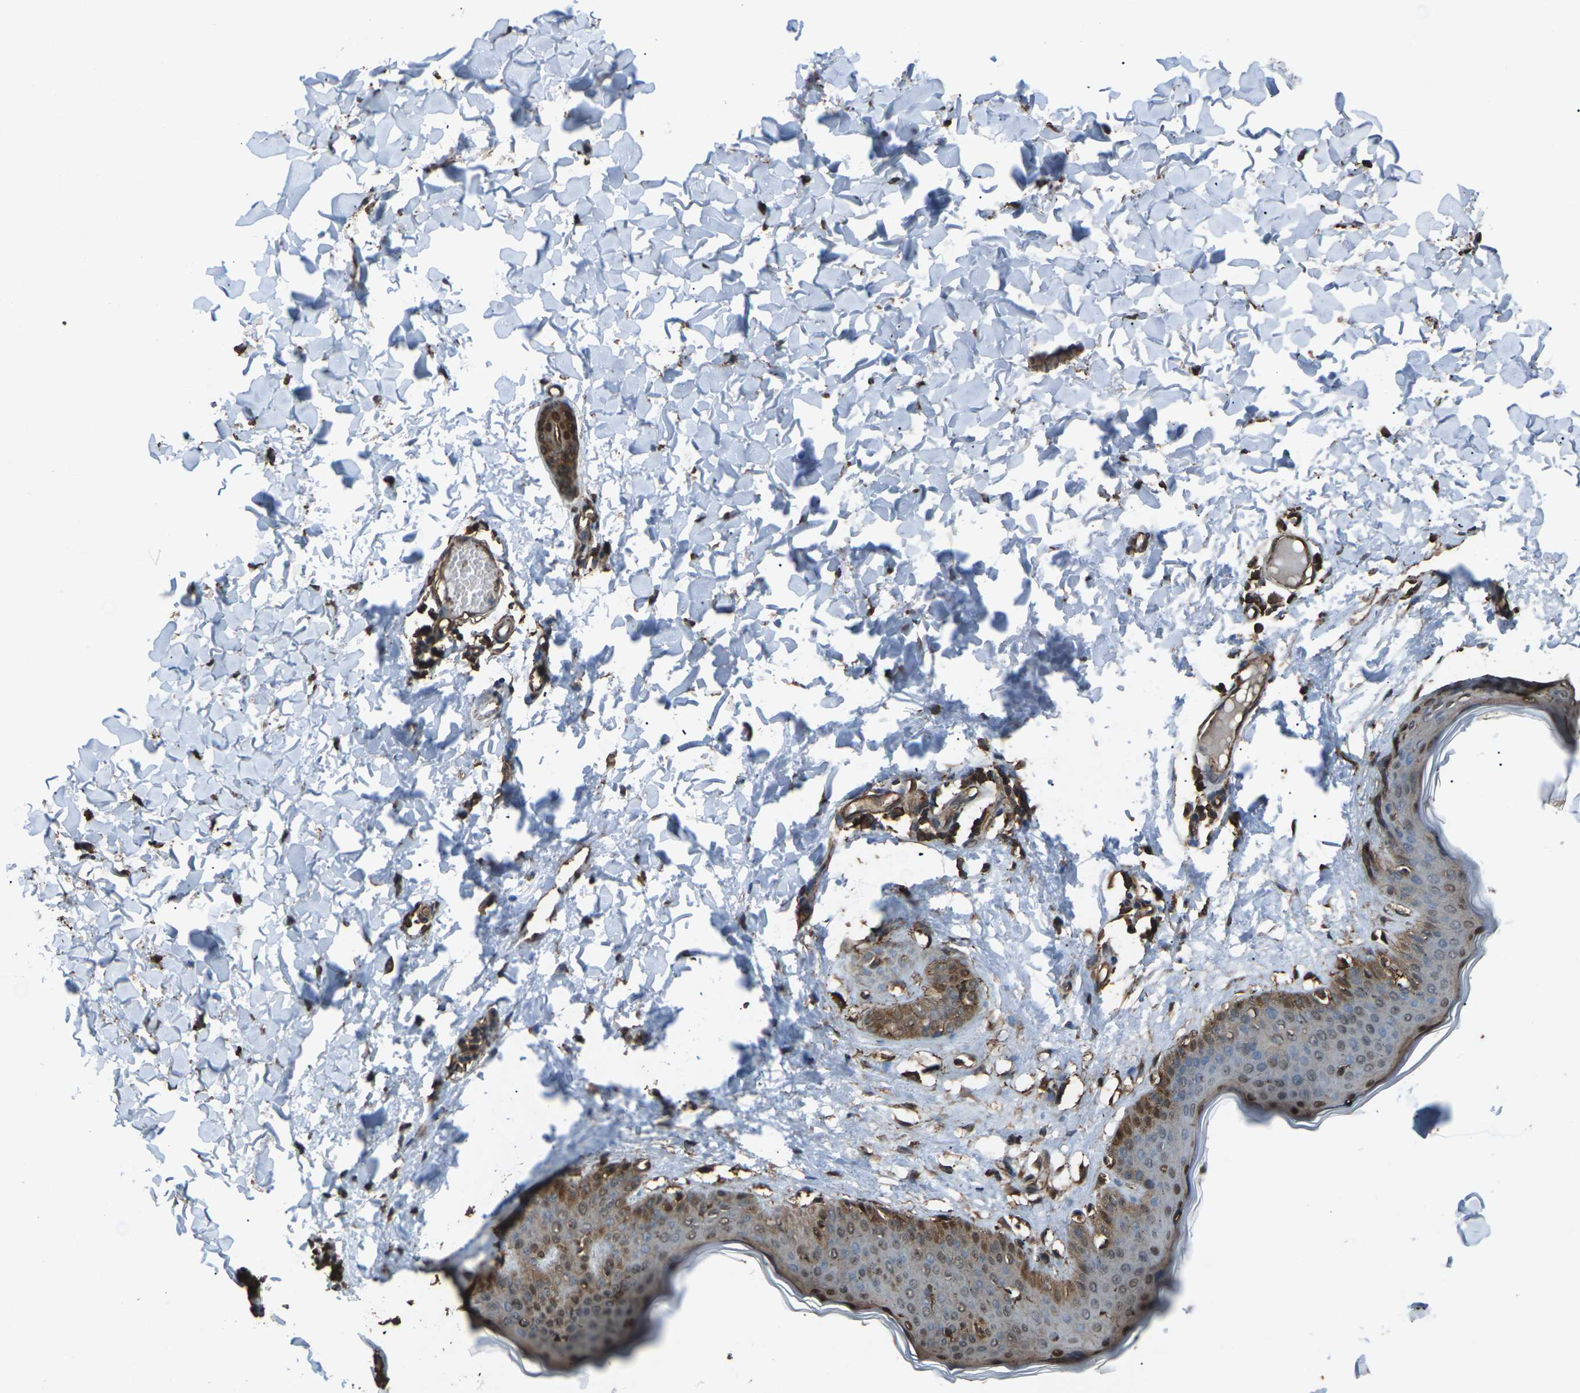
{"staining": {"intensity": "moderate", "quantity": ">75%", "location": "cytoplasmic/membranous,nuclear"}, "tissue": "skin", "cell_type": "Fibroblasts", "image_type": "normal", "snomed": [{"axis": "morphology", "description": "Normal tissue, NOS"}, {"axis": "topography", "description": "Skin"}], "caption": "High-magnification brightfield microscopy of benign skin stained with DAB (3,3'-diaminobenzidine) (brown) and counterstained with hematoxylin (blue). fibroblasts exhibit moderate cytoplasmic/membranous,nuclear positivity is appreciated in about>75% of cells.", "gene": "DHPS", "patient": {"sex": "female", "age": 17}}